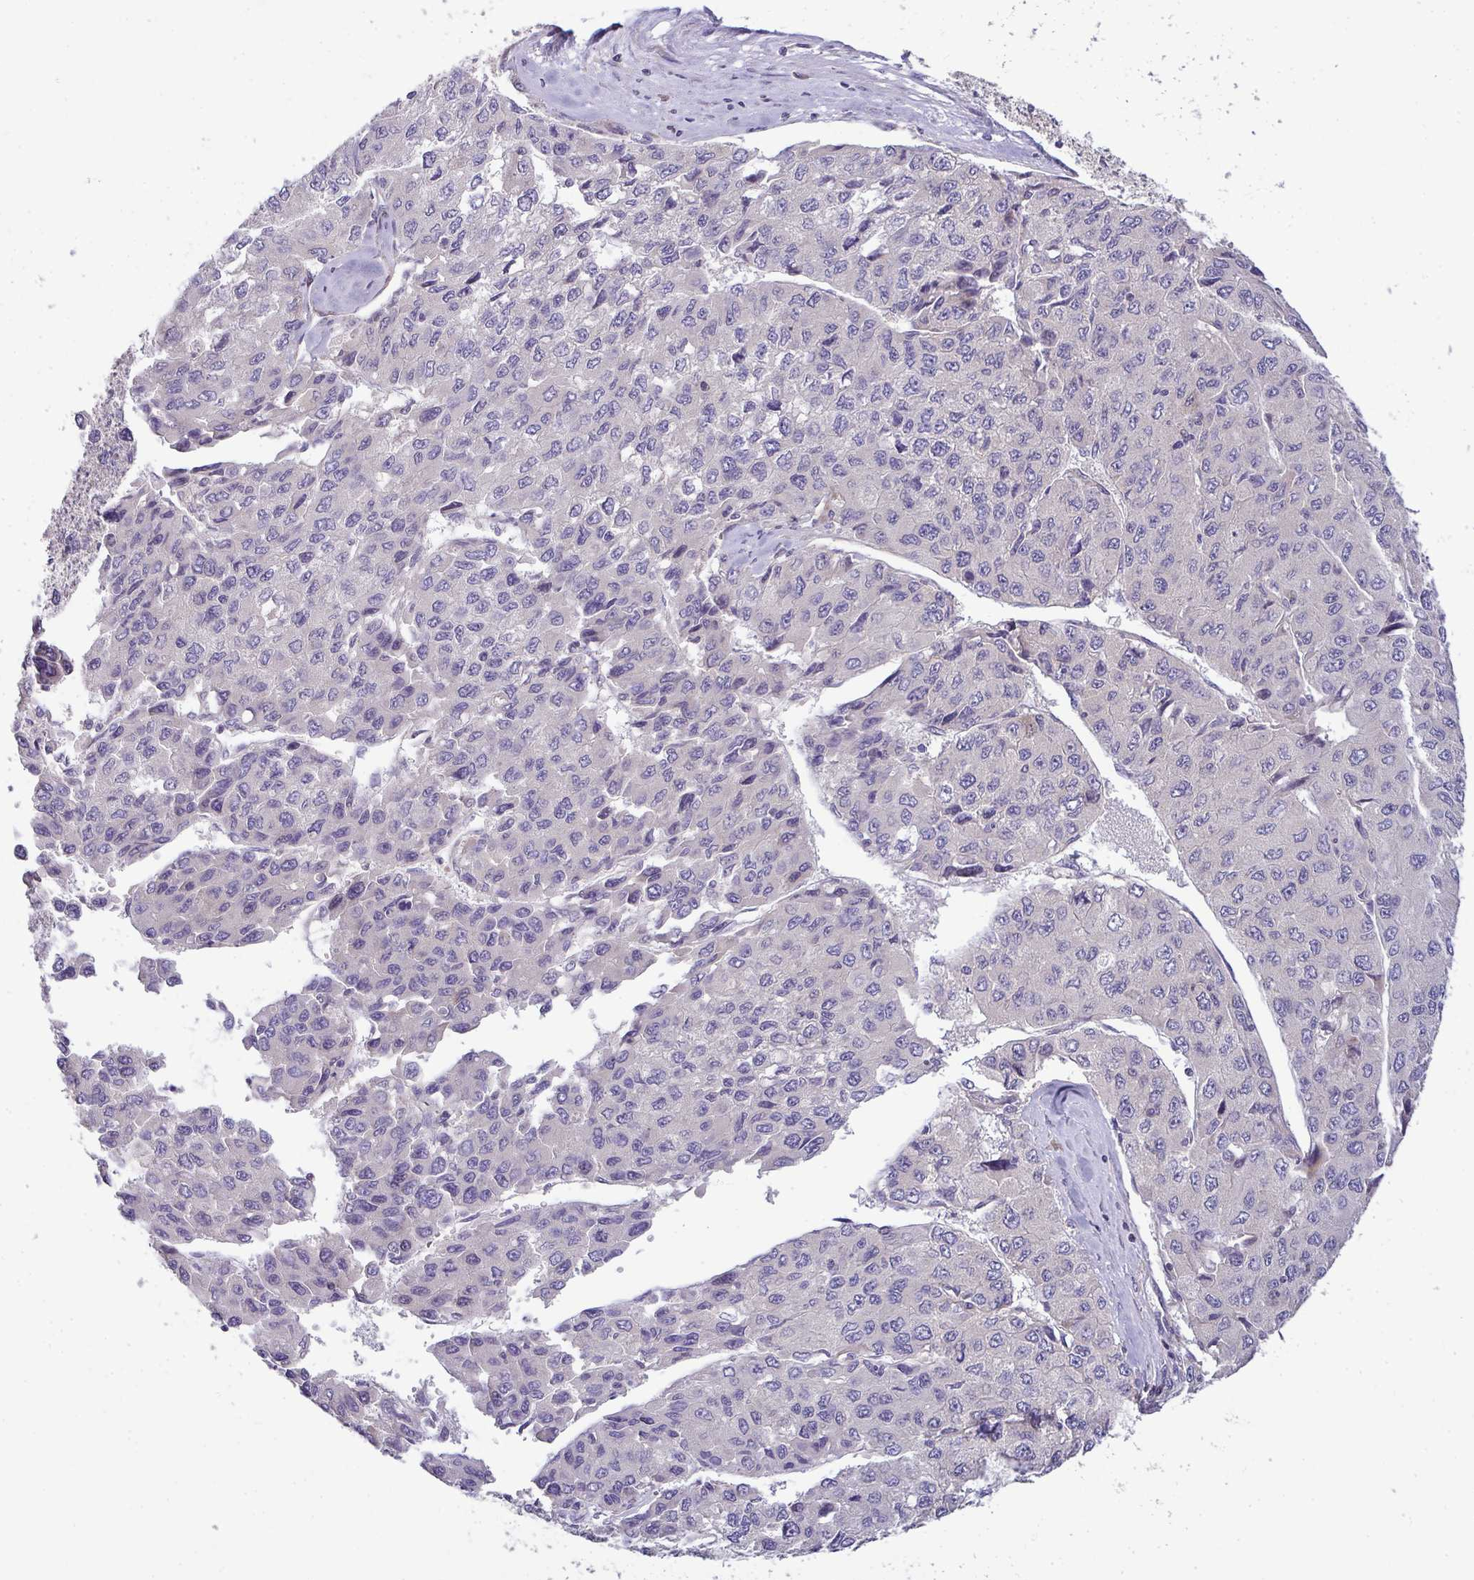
{"staining": {"intensity": "negative", "quantity": "none", "location": "none"}, "tissue": "liver cancer", "cell_type": "Tumor cells", "image_type": "cancer", "snomed": [{"axis": "morphology", "description": "Carcinoma, Hepatocellular, NOS"}, {"axis": "topography", "description": "Liver"}], "caption": "Tumor cells are negative for protein expression in human liver hepatocellular carcinoma.", "gene": "SH2D1B", "patient": {"sex": "female", "age": 66}}